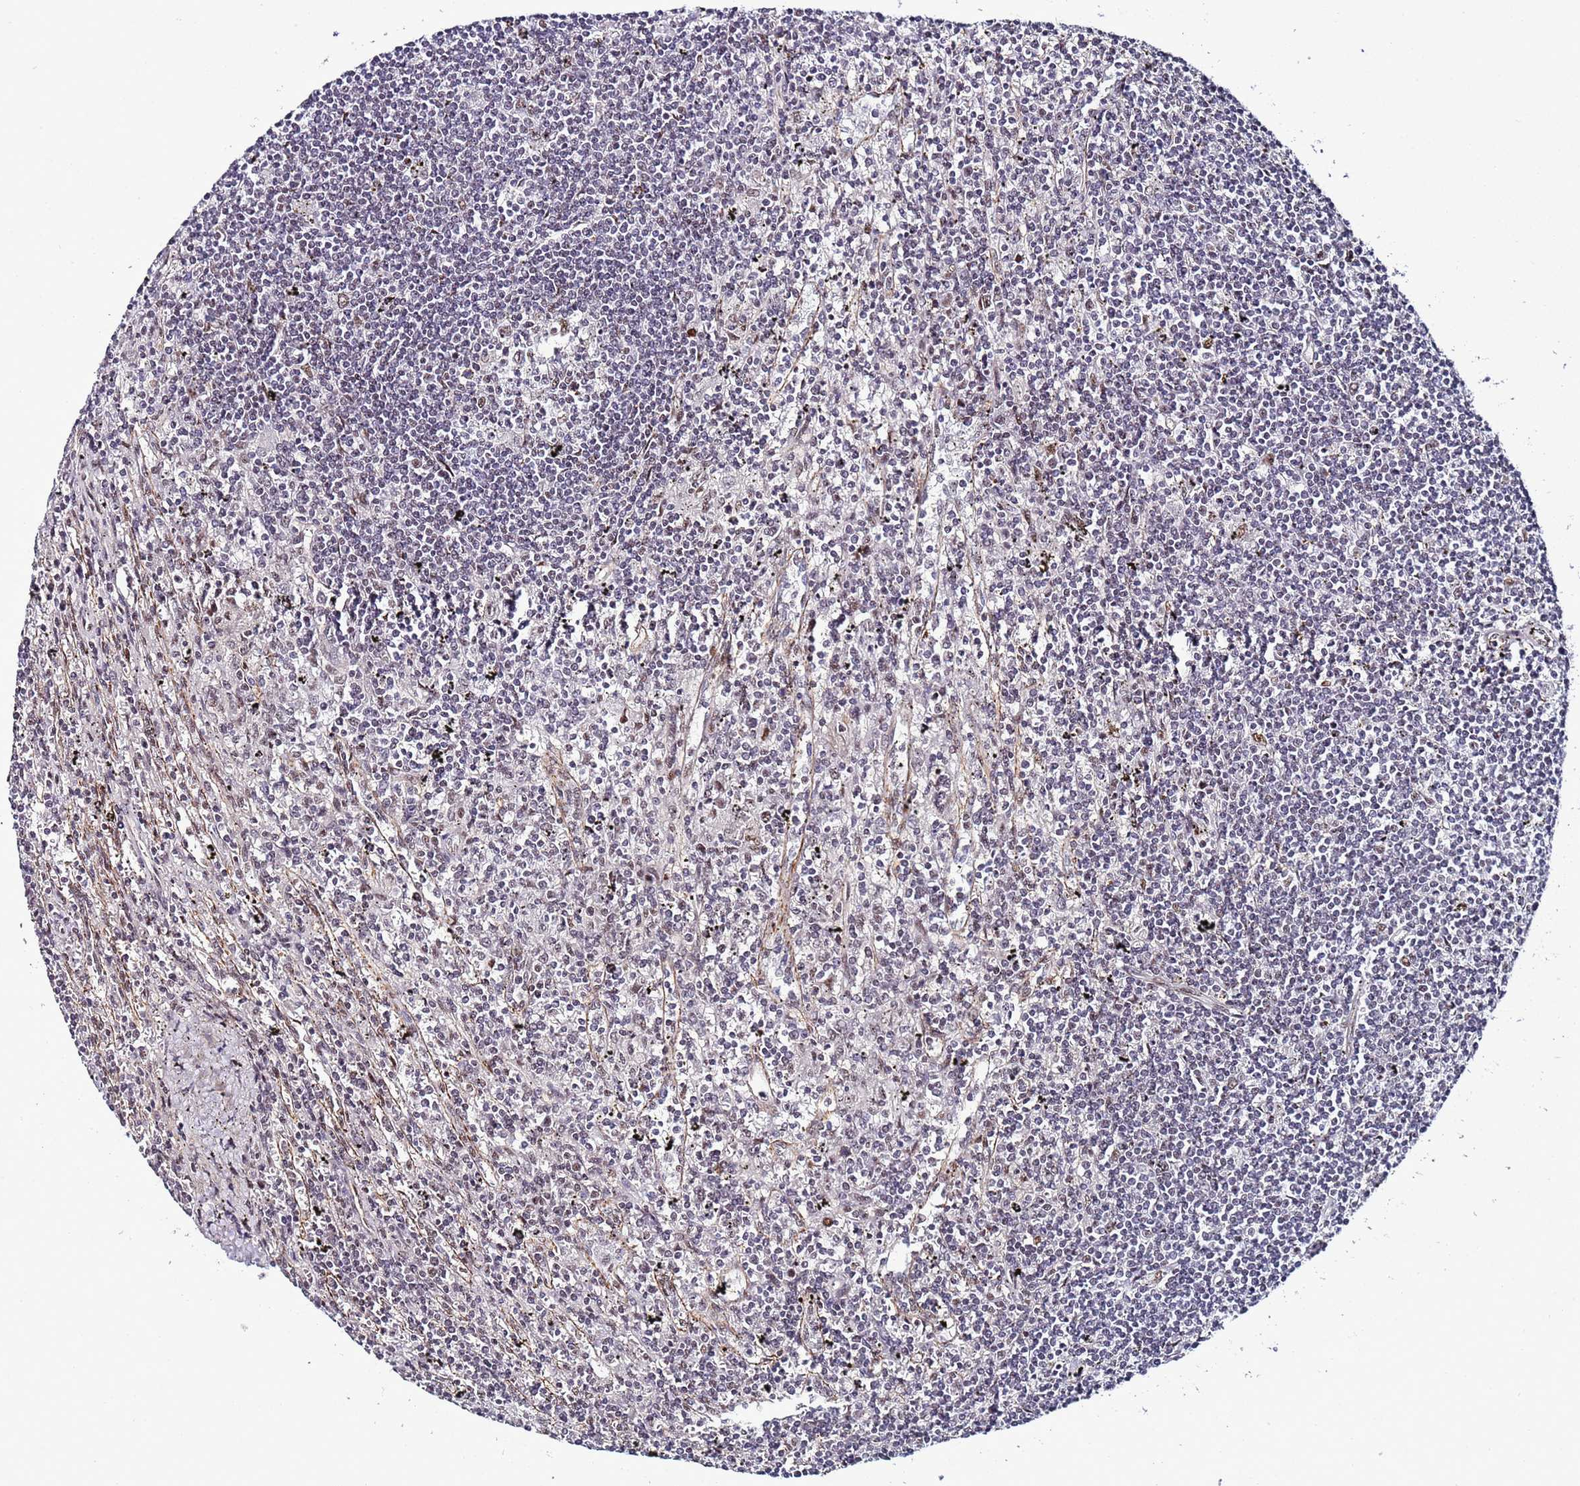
{"staining": {"intensity": "negative", "quantity": "none", "location": "none"}, "tissue": "lymphoma", "cell_type": "Tumor cells", "image_type": "cancer", "snomed": [{"axis": "morphology", "description": "Malignant lymphoma, non-Hodgkin's type, Low grade"}, {"axis": "topography", "description": "Spleen"}], "caption": "High power microscopy histopathology image of an IHC micrograph of lymphoma, revealing no significant positivity in tumor cells.", "gene": "PSMA7", "patient": {"sex": "male", "age": 76}}